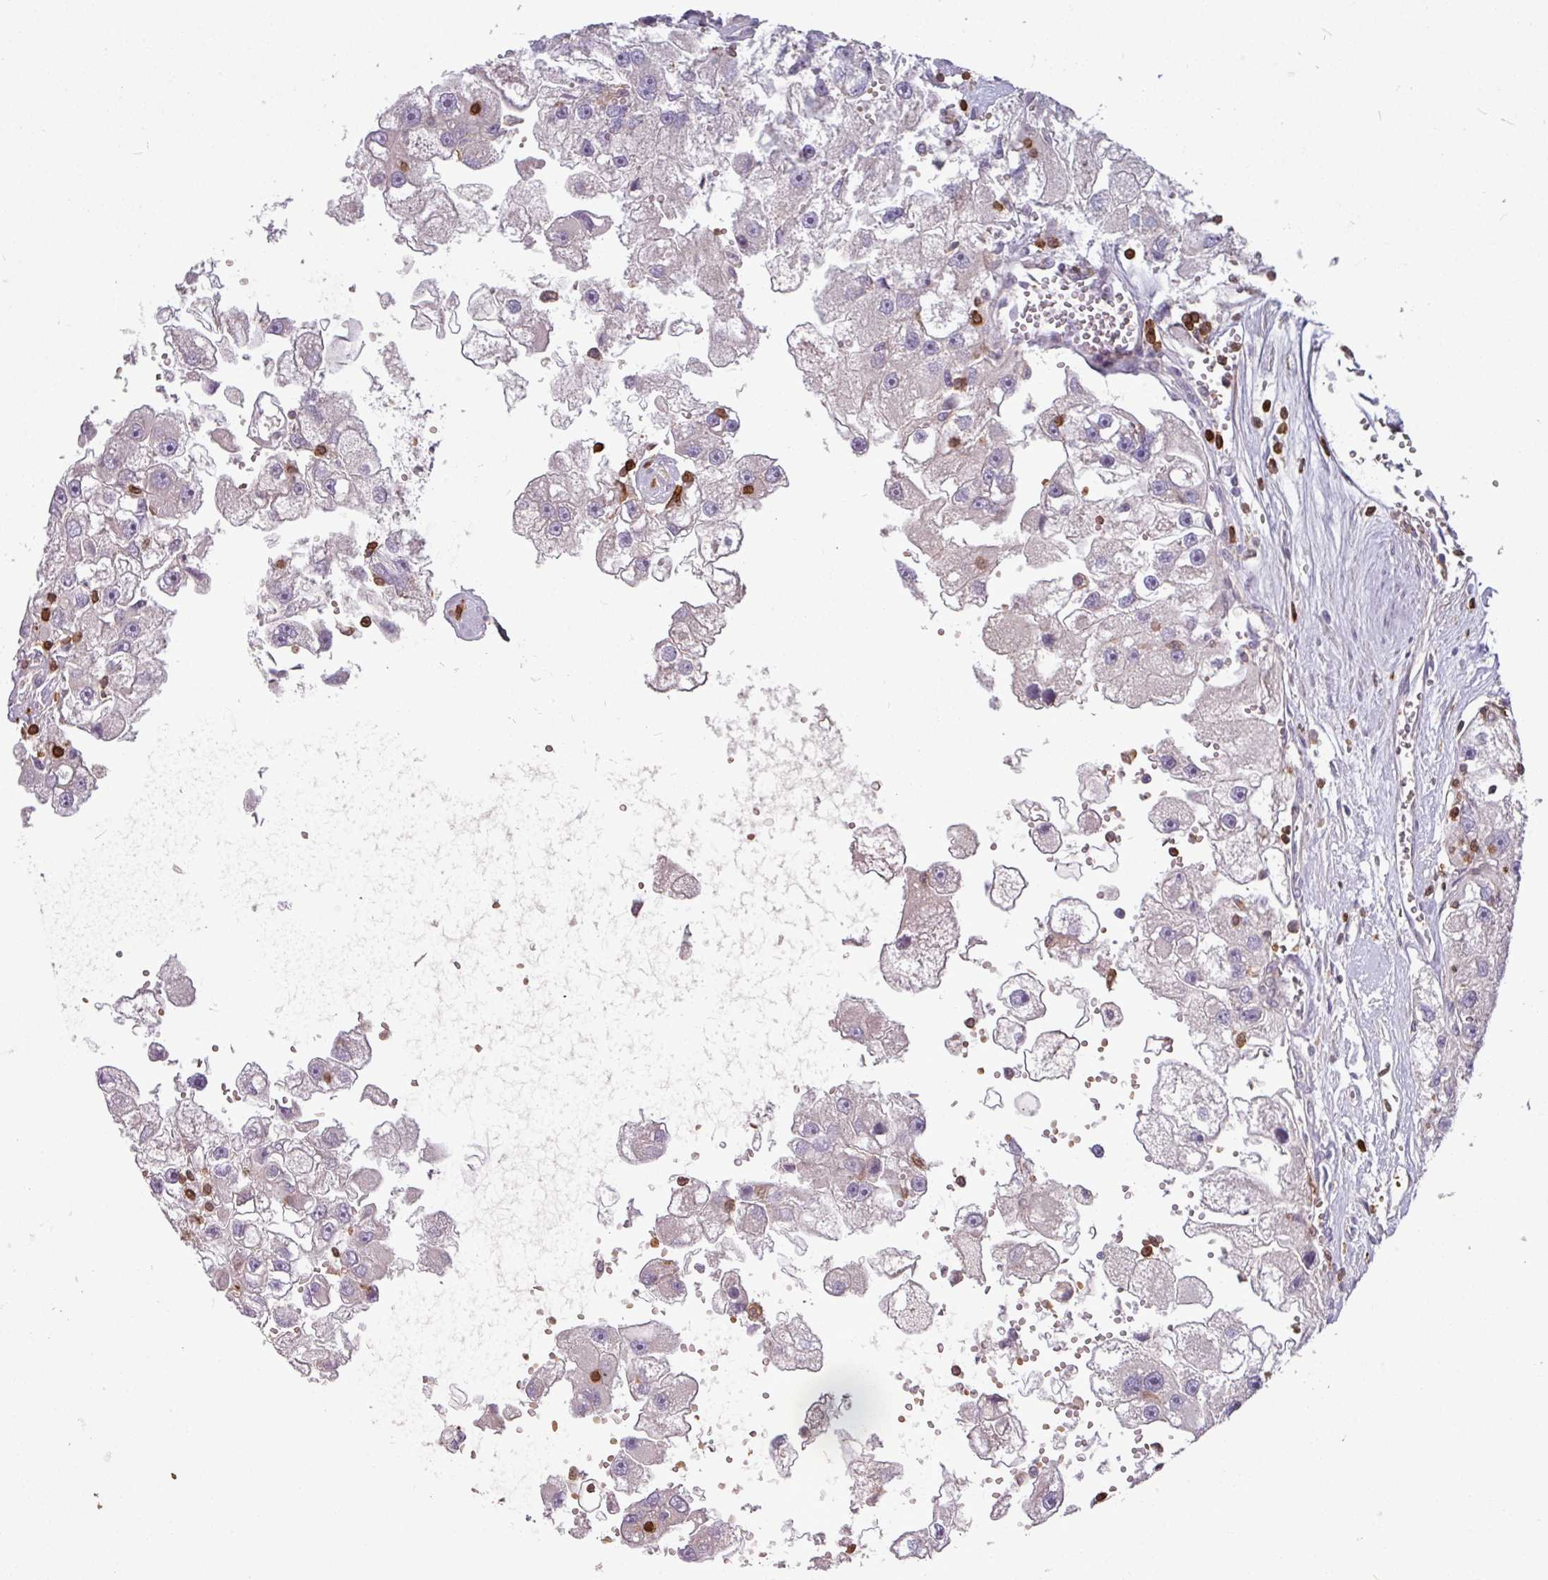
{"staining": {"intensity": "negative", "quantity": "none", "location": "none"}, "tissue": "renal cancer", "cell_type": "Tumor cells", "image_type": "cancer", "snomed": [{"axis": "morphology", "description": "Adenocarcinoma, NOS"}, {"axis": "topography", "description": "Kidney"}], "caption": "Tumor cells show no significant expression in renal cancer (adenocarcinoma). (Immunohistochemistry, brightfield microscopy, high magnification).", "gene": "SEC61G", "patient": {"sex": "male", "age": 63}}